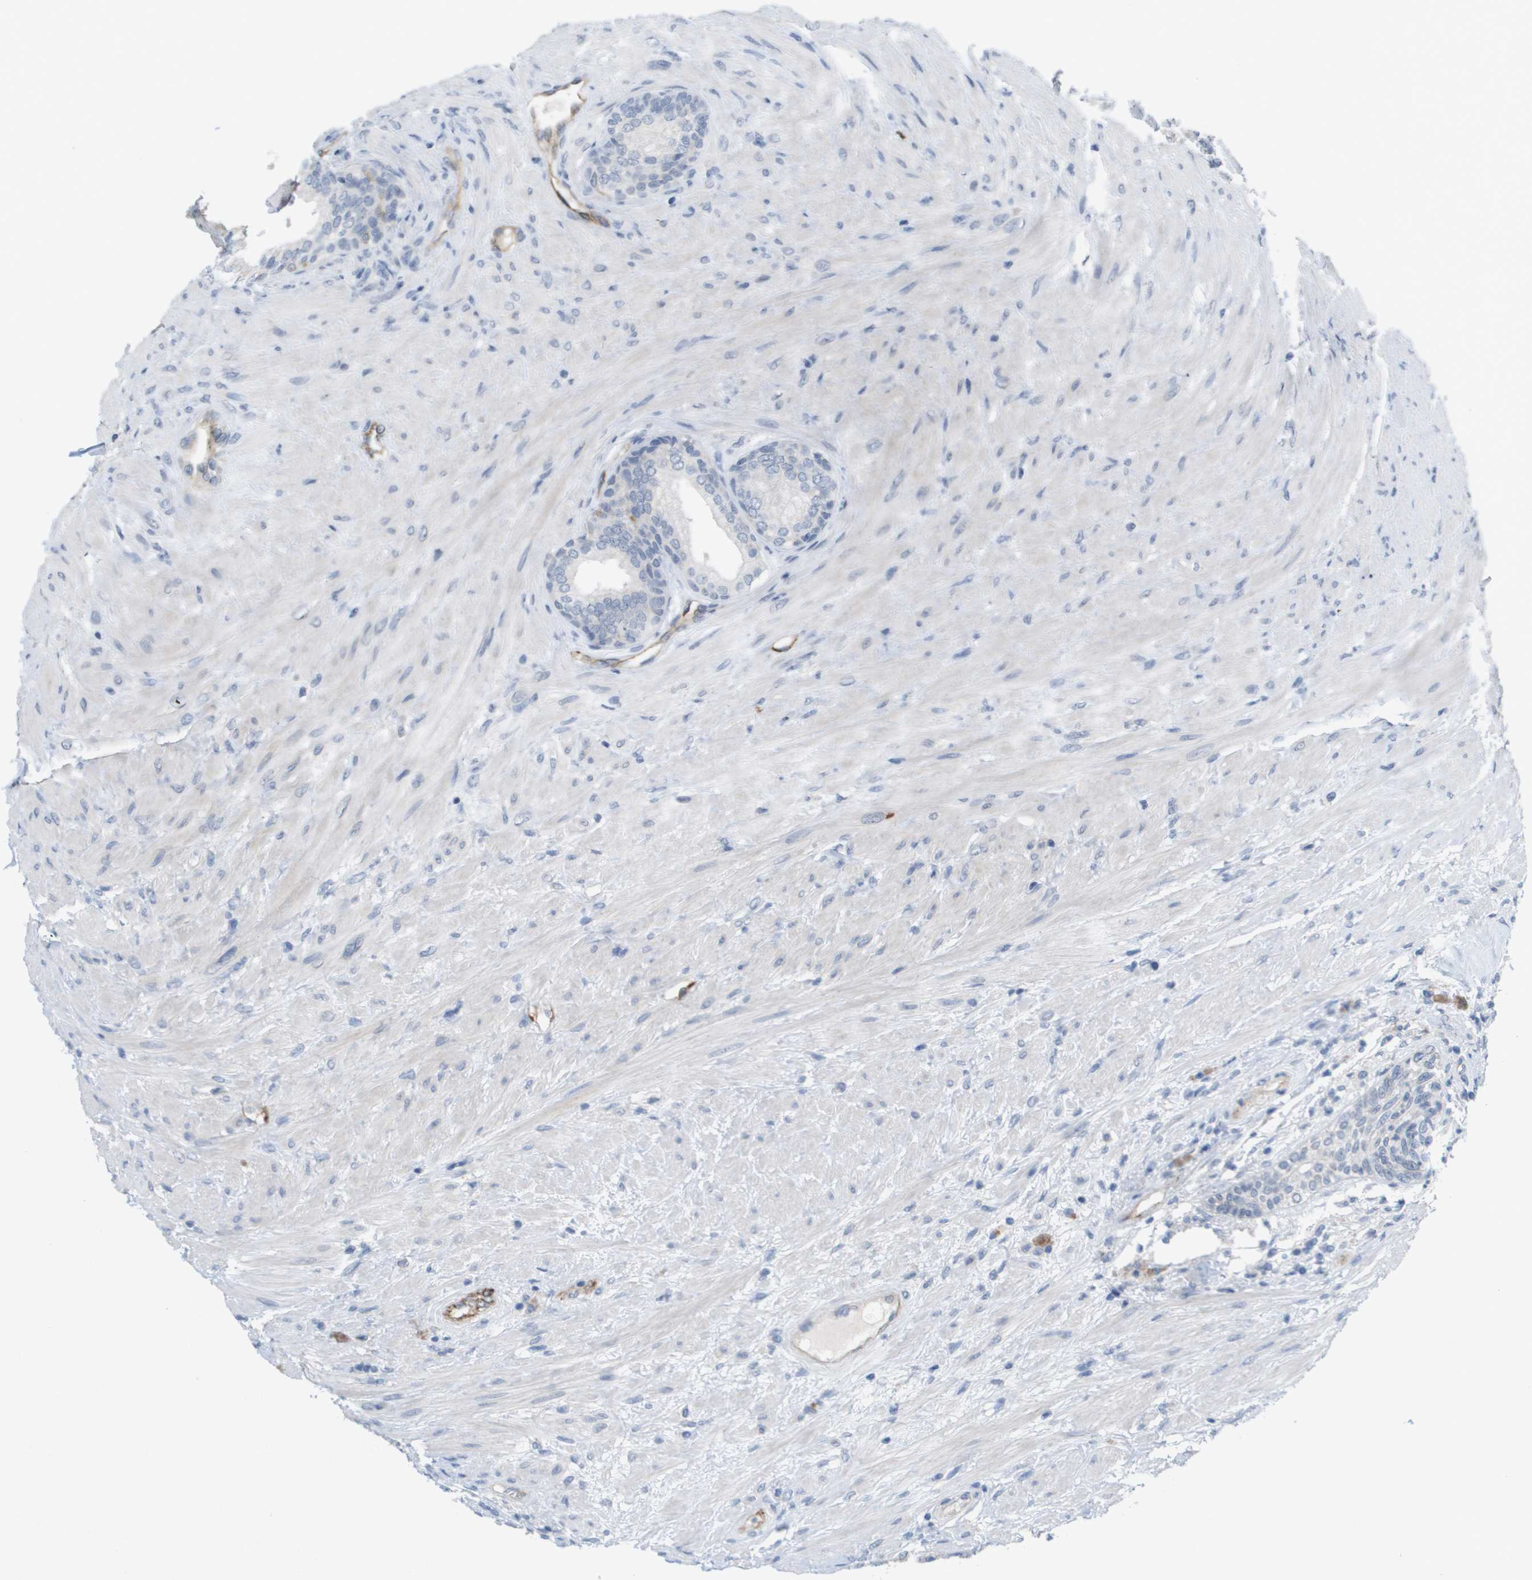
{"staining": {"intensity": "negative", "quantity": "none", "location": "none"}, "tissue": "prostate", "cell_type": "Glandular cells", "image_type": "normal", "snomed": [{"axis": "morphology", "description": "Normal tissue, NOS"}, {"axis": "topography", "description": "Prostate"}], "caption": "High power microscopy micrograph of an IHC histopathology image of benign prostate, revealing no significant expression in glandular cells.", "gene": "ANGPT2", "patient": {"sex": "male", "age": 76}}